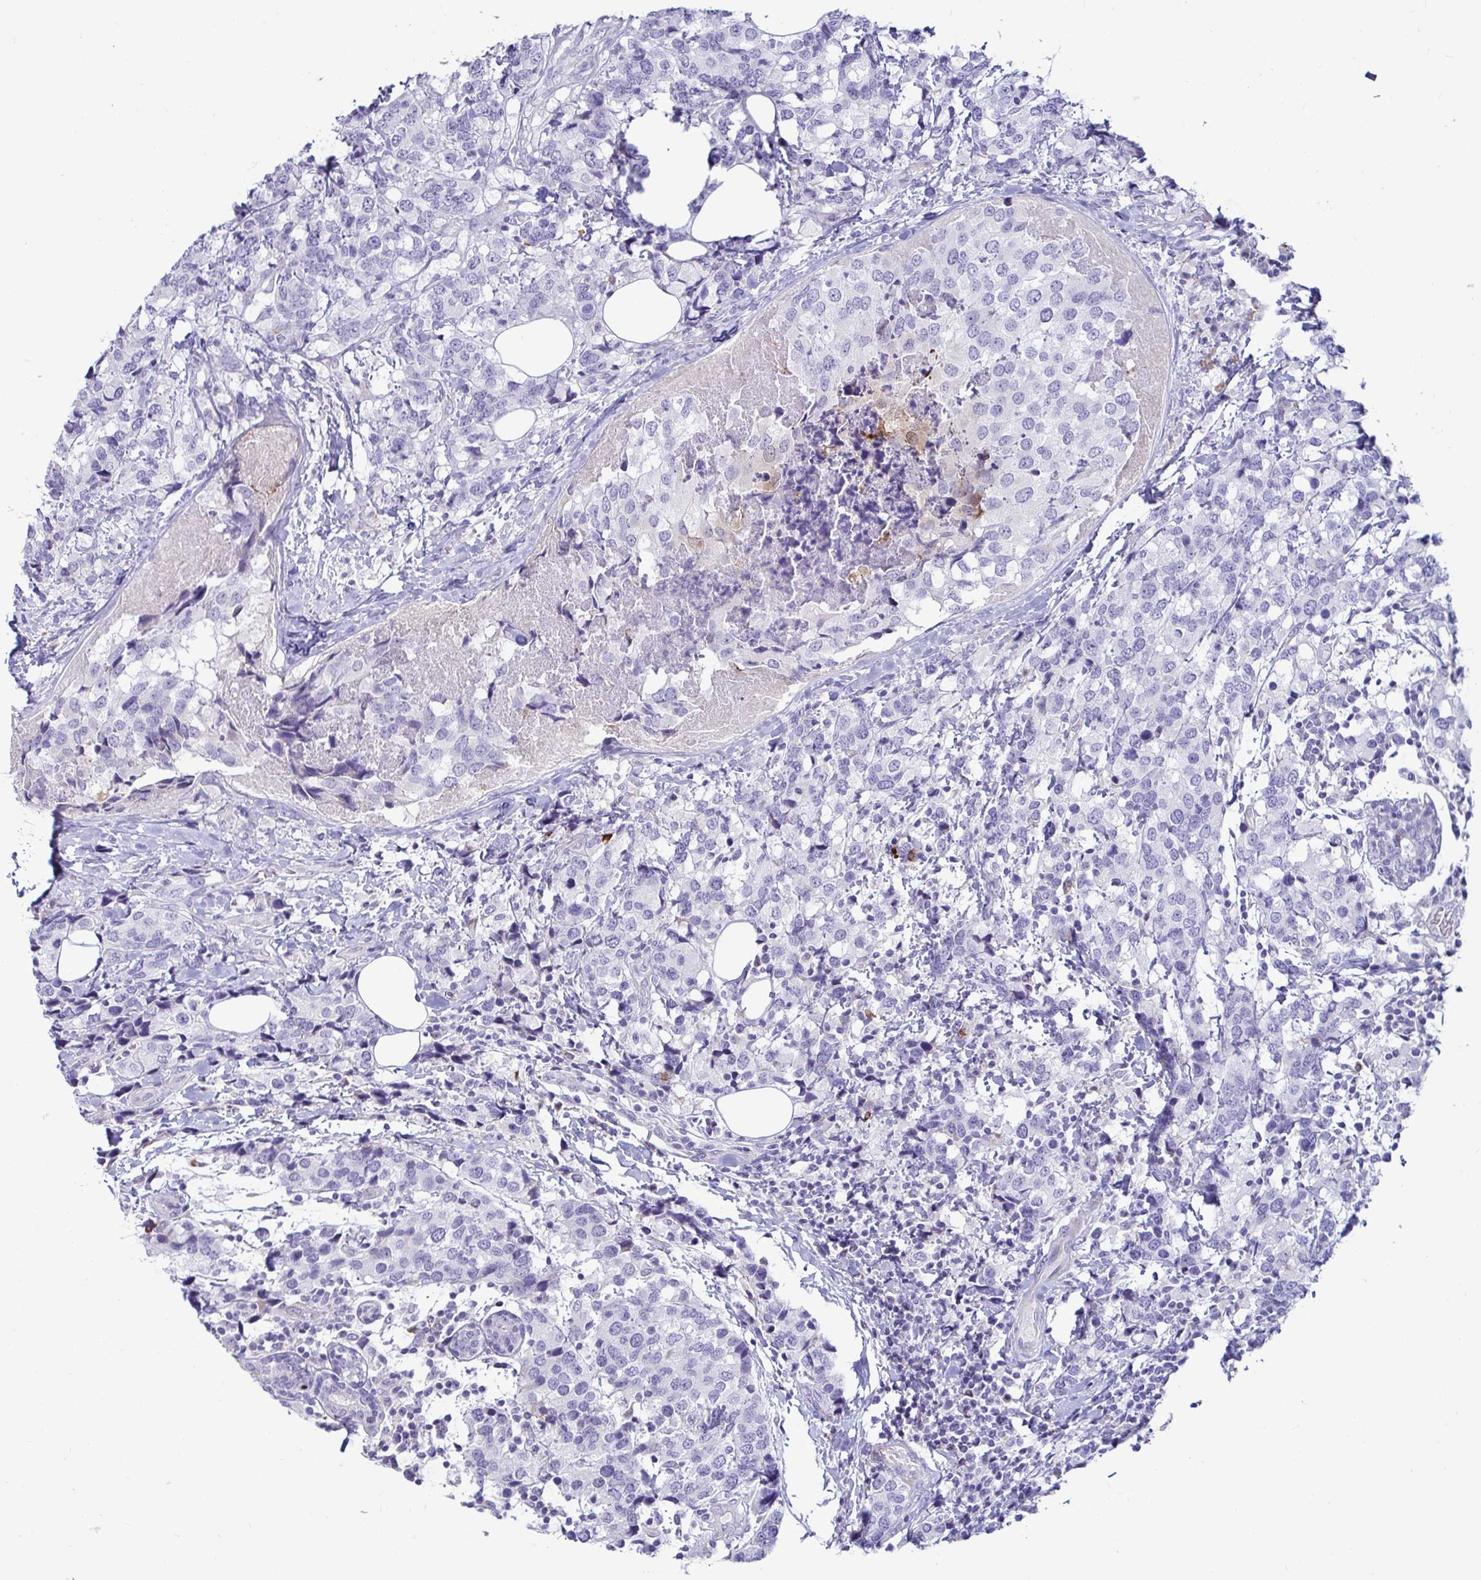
{"staining": {"intensity": "negative", "quantity": "none", "location": "none"}, "tissue": "breast cancer", "cell_type": "Tumor cells", "image_type": "cancer", "snomed": [{"axis": "morphology", "description": "Lobular carcinoma"}, {"axis": "topography", "description": "Breast"}], "caption": "The immunohistochemistry (IHC) histopathology image has no significant expression in tumor cells of breast lobular carcinoma tissue.", "gene": "TFPI2", "patient": {"sex": "female", "age": 59}}